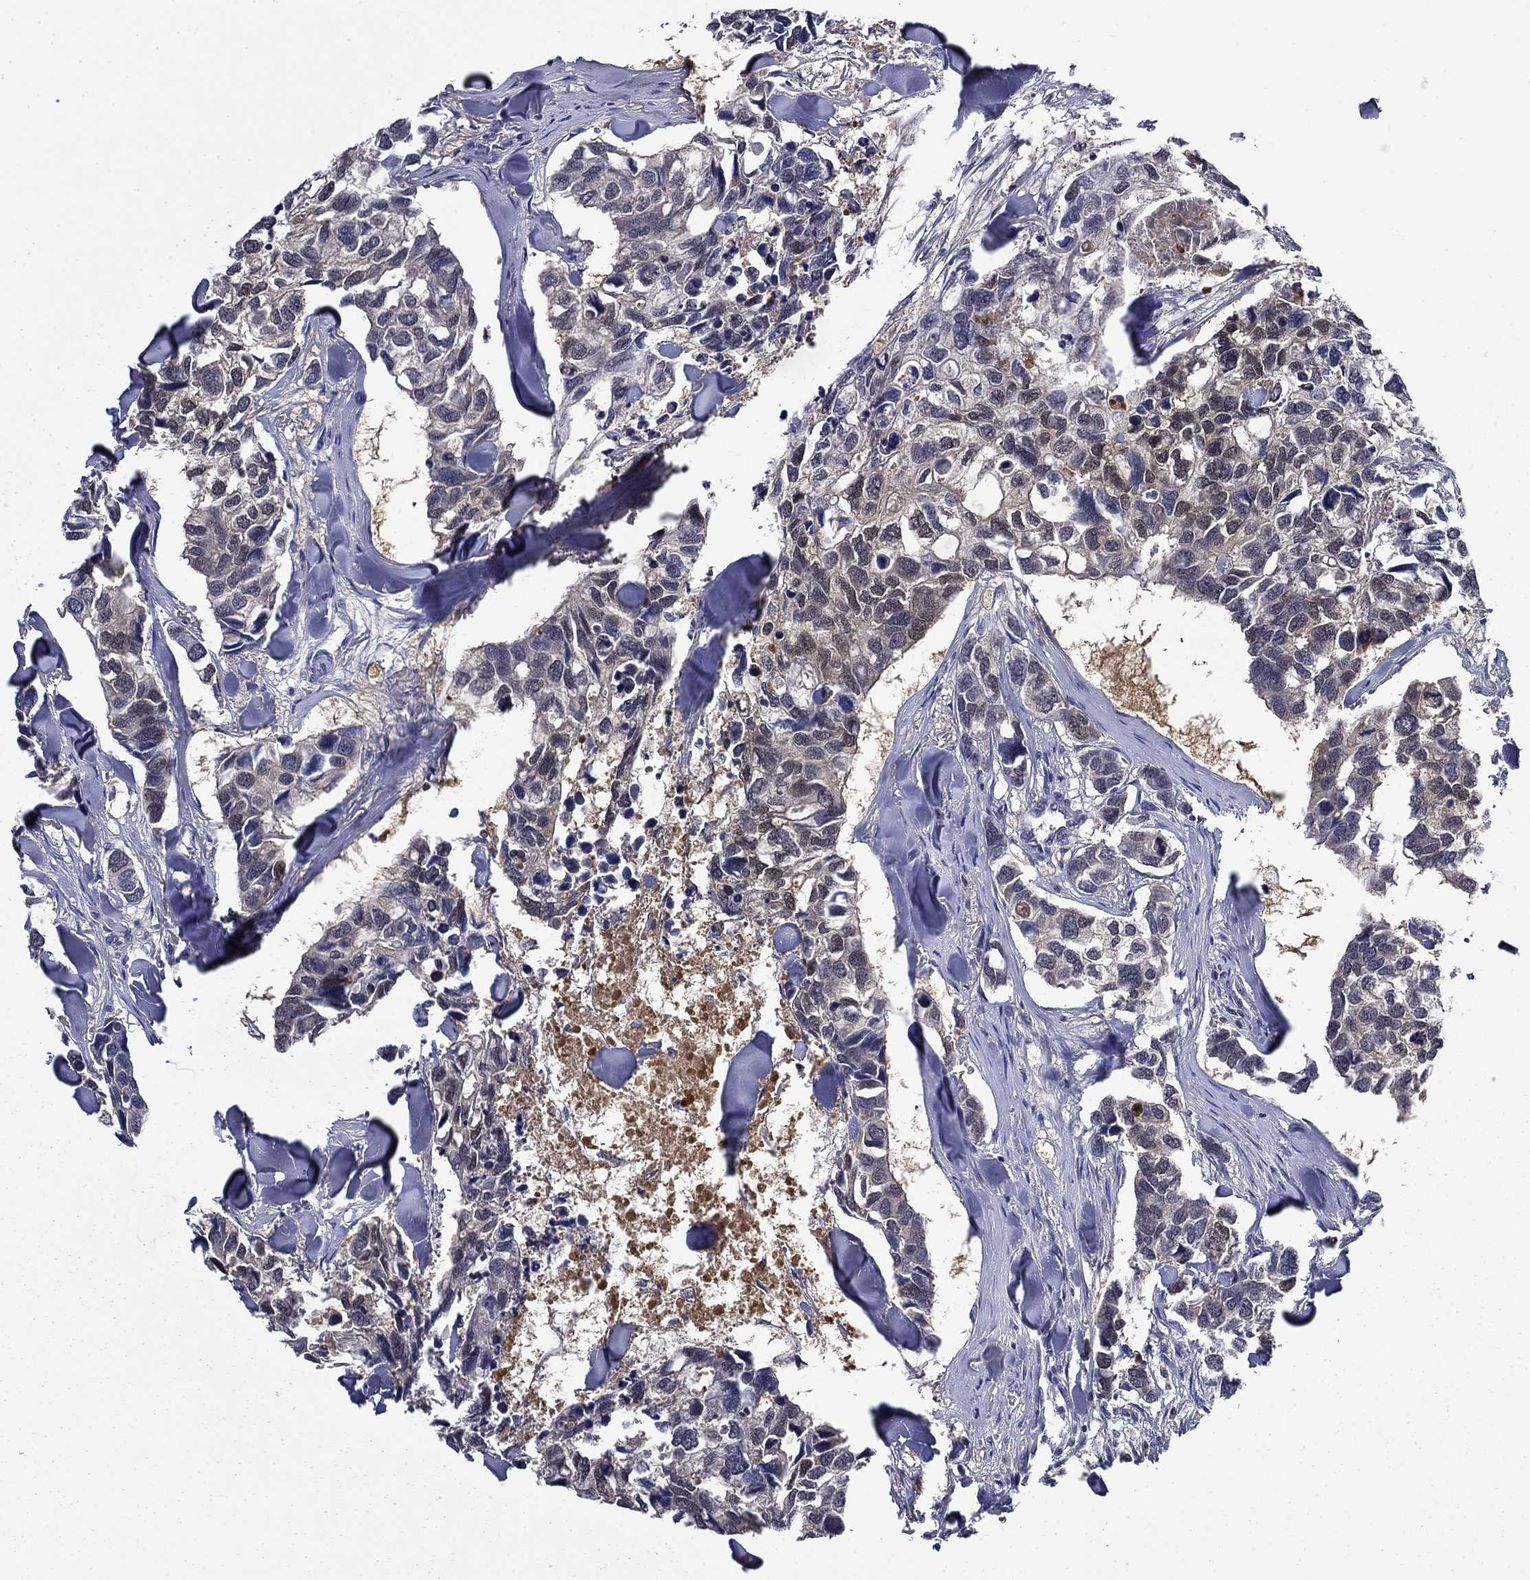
{"staining": {"intensity": "negative", "quantity": "none", "location": "none"}, "tissue": "breast cancer", "cell_type": "Tumor cells", "image_type": "cancer", "snomed": [{"axis": "morphology", "description": "Duct carcinoma"}, {"axis": "topography", "description": "Breast"}], "caption": "Immunohistochemistry (IHC) of invasive ductal carcinoma (breast) demonstrates no positivity in tumor cells.", "gene": "DDTL", "patient": {"sex": "female", "age": 83}}